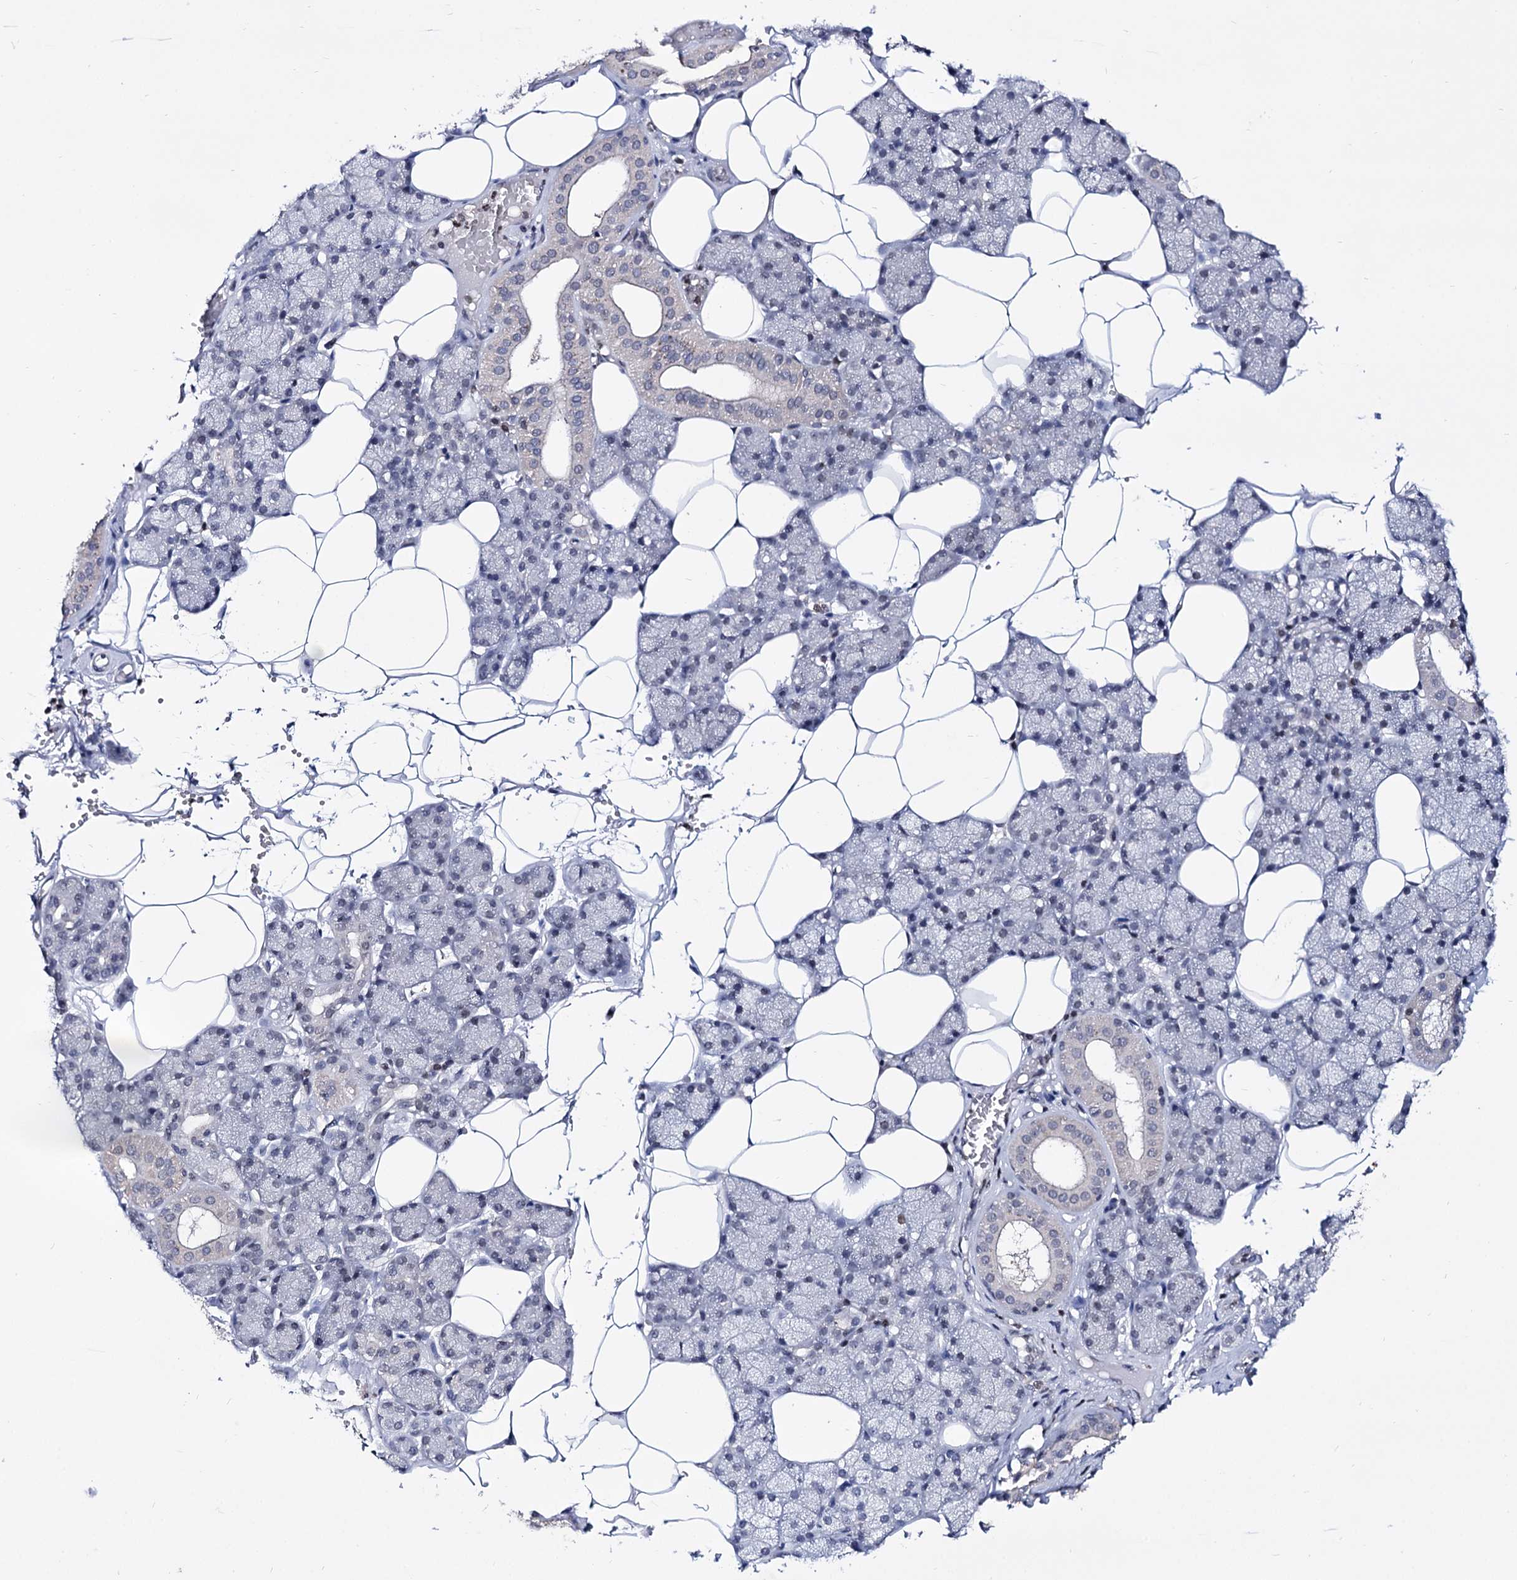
{"staining": {"intensity": "negative", "quantity": "none", "location": "none"}, "tissue": "salivary gland", "cell_type": "Glandular cells", "image_type": "normal", "snomed": [{"axis": "morphology", "description": "Normal tissue, NOS"}, {"axis": "topography", "description": "Salivary gland"}], "caption": "Protein analysis of unremarkable salivary gland exhibits no significant positivity in glandular cells.", "gene": "SMCHD1", "patient": {"sex": "male", "age": 62}}